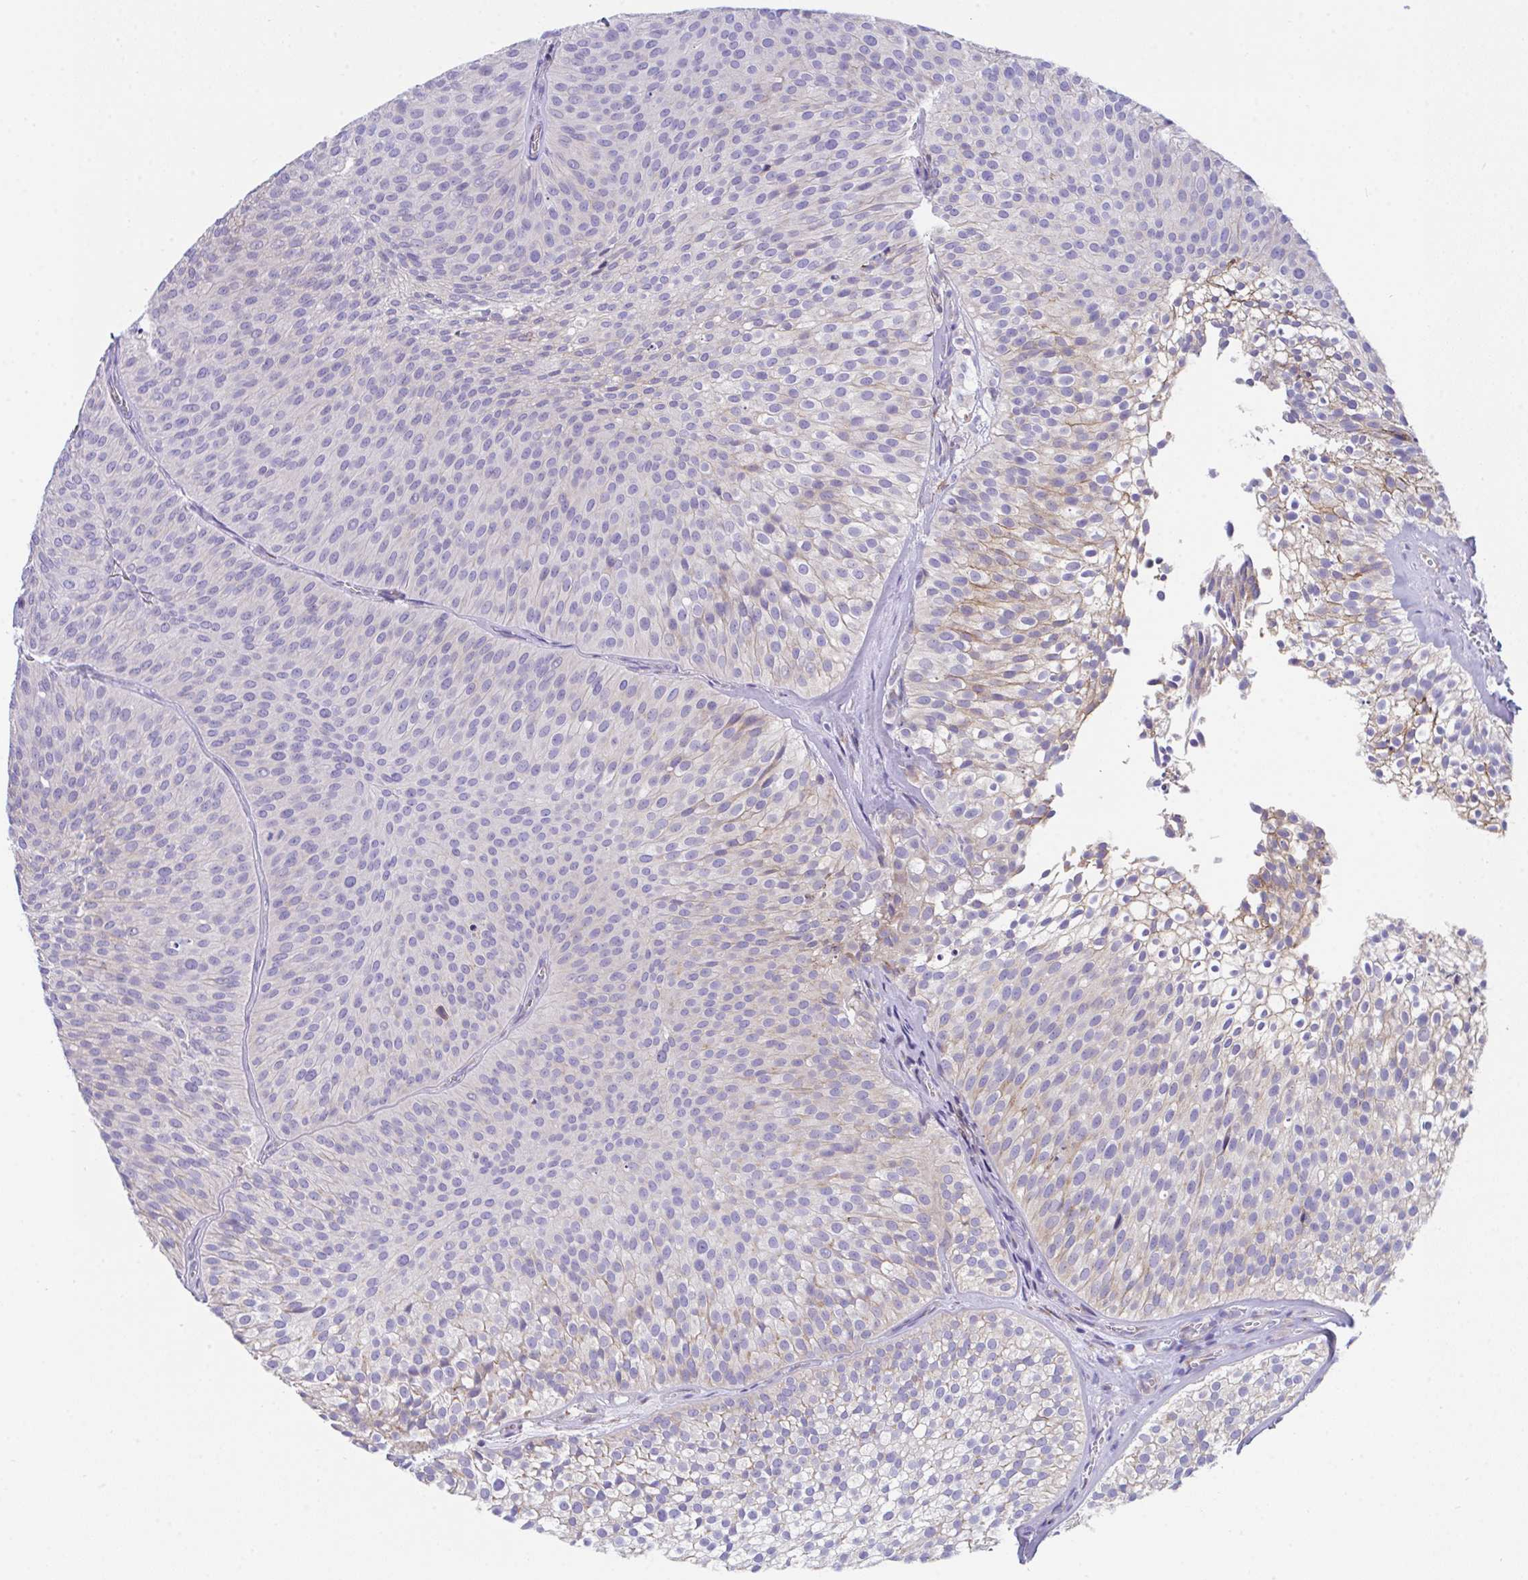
{"staining": {"intensity": "weak", "quantity": "<25%", "location": "cytoplasmic/membranous"}, "tissue": "urothelial cancer", "cell_type": "Tumor cells", "image_type": "cancer", "snomed": [{"axis": "morphology", "description": "Urothelial carcinoma, Low grade"}, {"axis": "topography", "description": "Urinary bladder"}], "caption": "DAB (3,3'-diaminobenzidine) immunohistochemical staining of low-grade urothelial carcinoma reveals no significant staining in tumor cells.", "gene": "MIA3", "patient": {"sex": "male", "age": 91}}